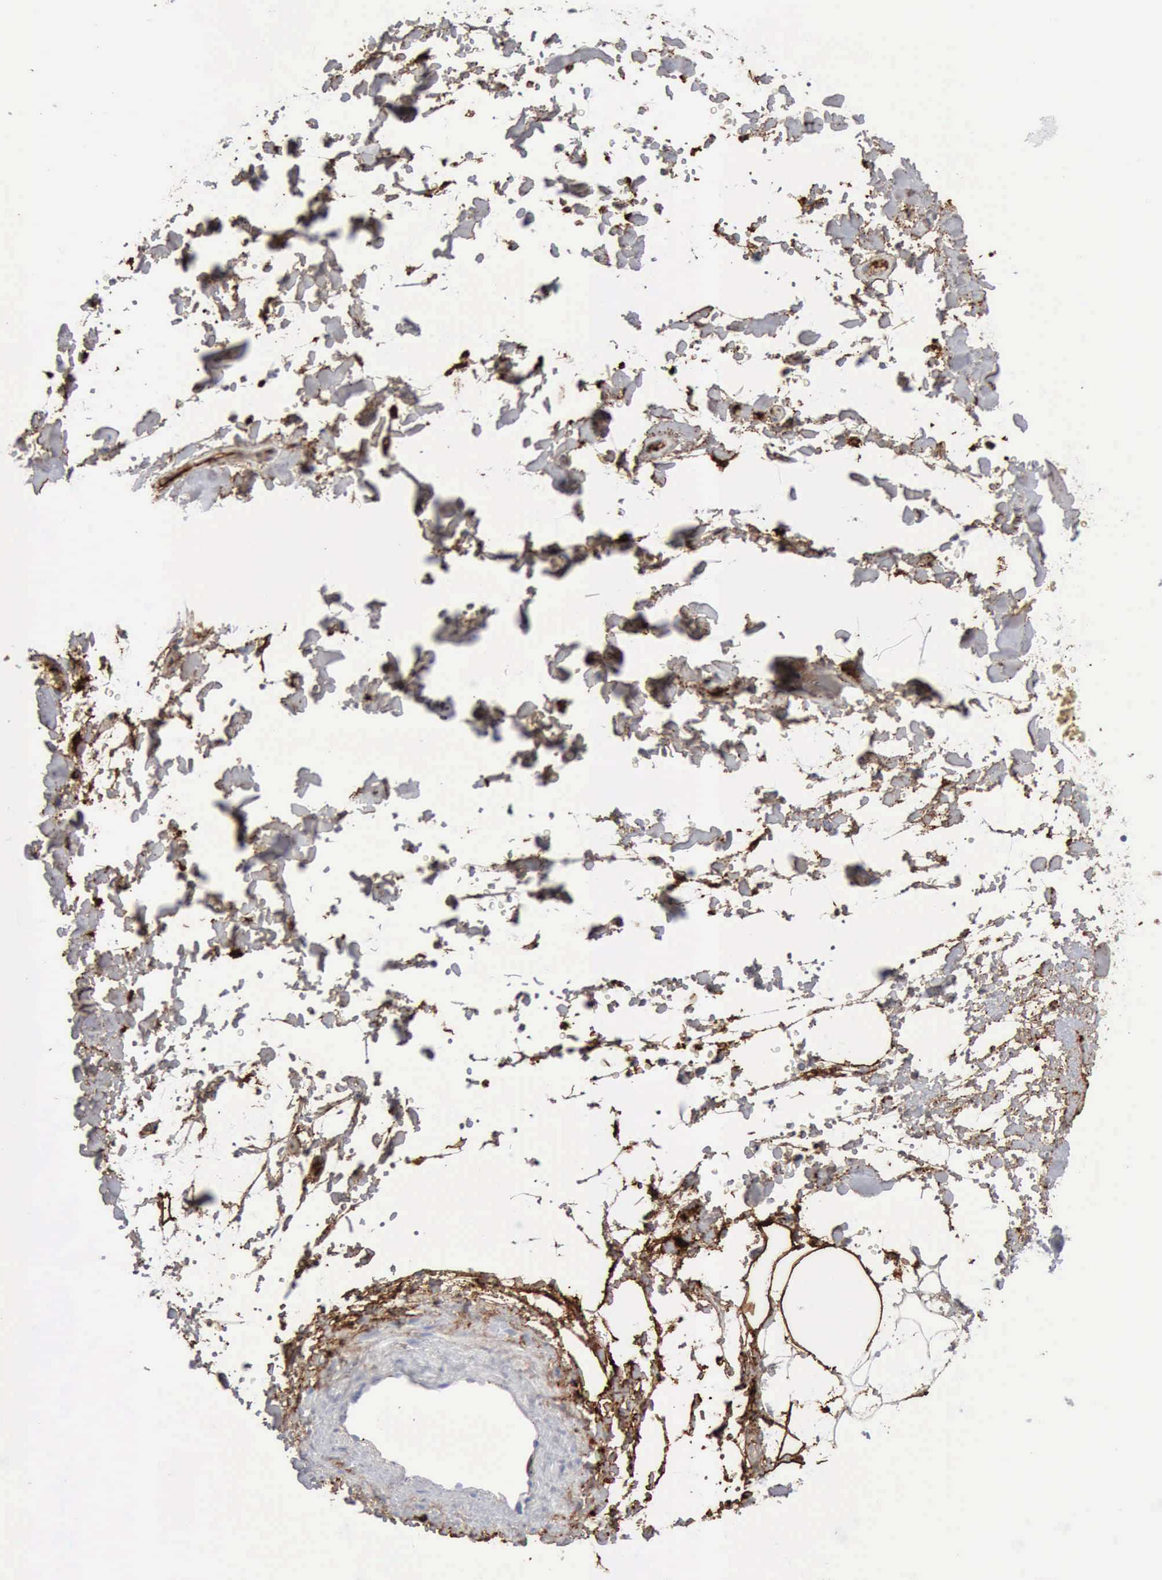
{"staining": {"intensity": "strong", "quantity": "25%-75%", "location": "cytoplasmic/membranous"}, "tissue": "adipose tissue", "cell_type": "Adipocytes", "image_type": "normal", "snomed": [{"axis": "morphology", "description": "Normal tissue, NOS"}, {"axis": "topography", "description": "Soft tissue"}], "caption": "IHC histopathology image of unremarkable adipose tissue stained for a protein (brown), which demonstrates high levels of strong cytoplasmic/membranous expression in approximately 25%-75% of adipocytes.", "gene": "C4BPA", "patient": {"sex": "male", "age": 72}}